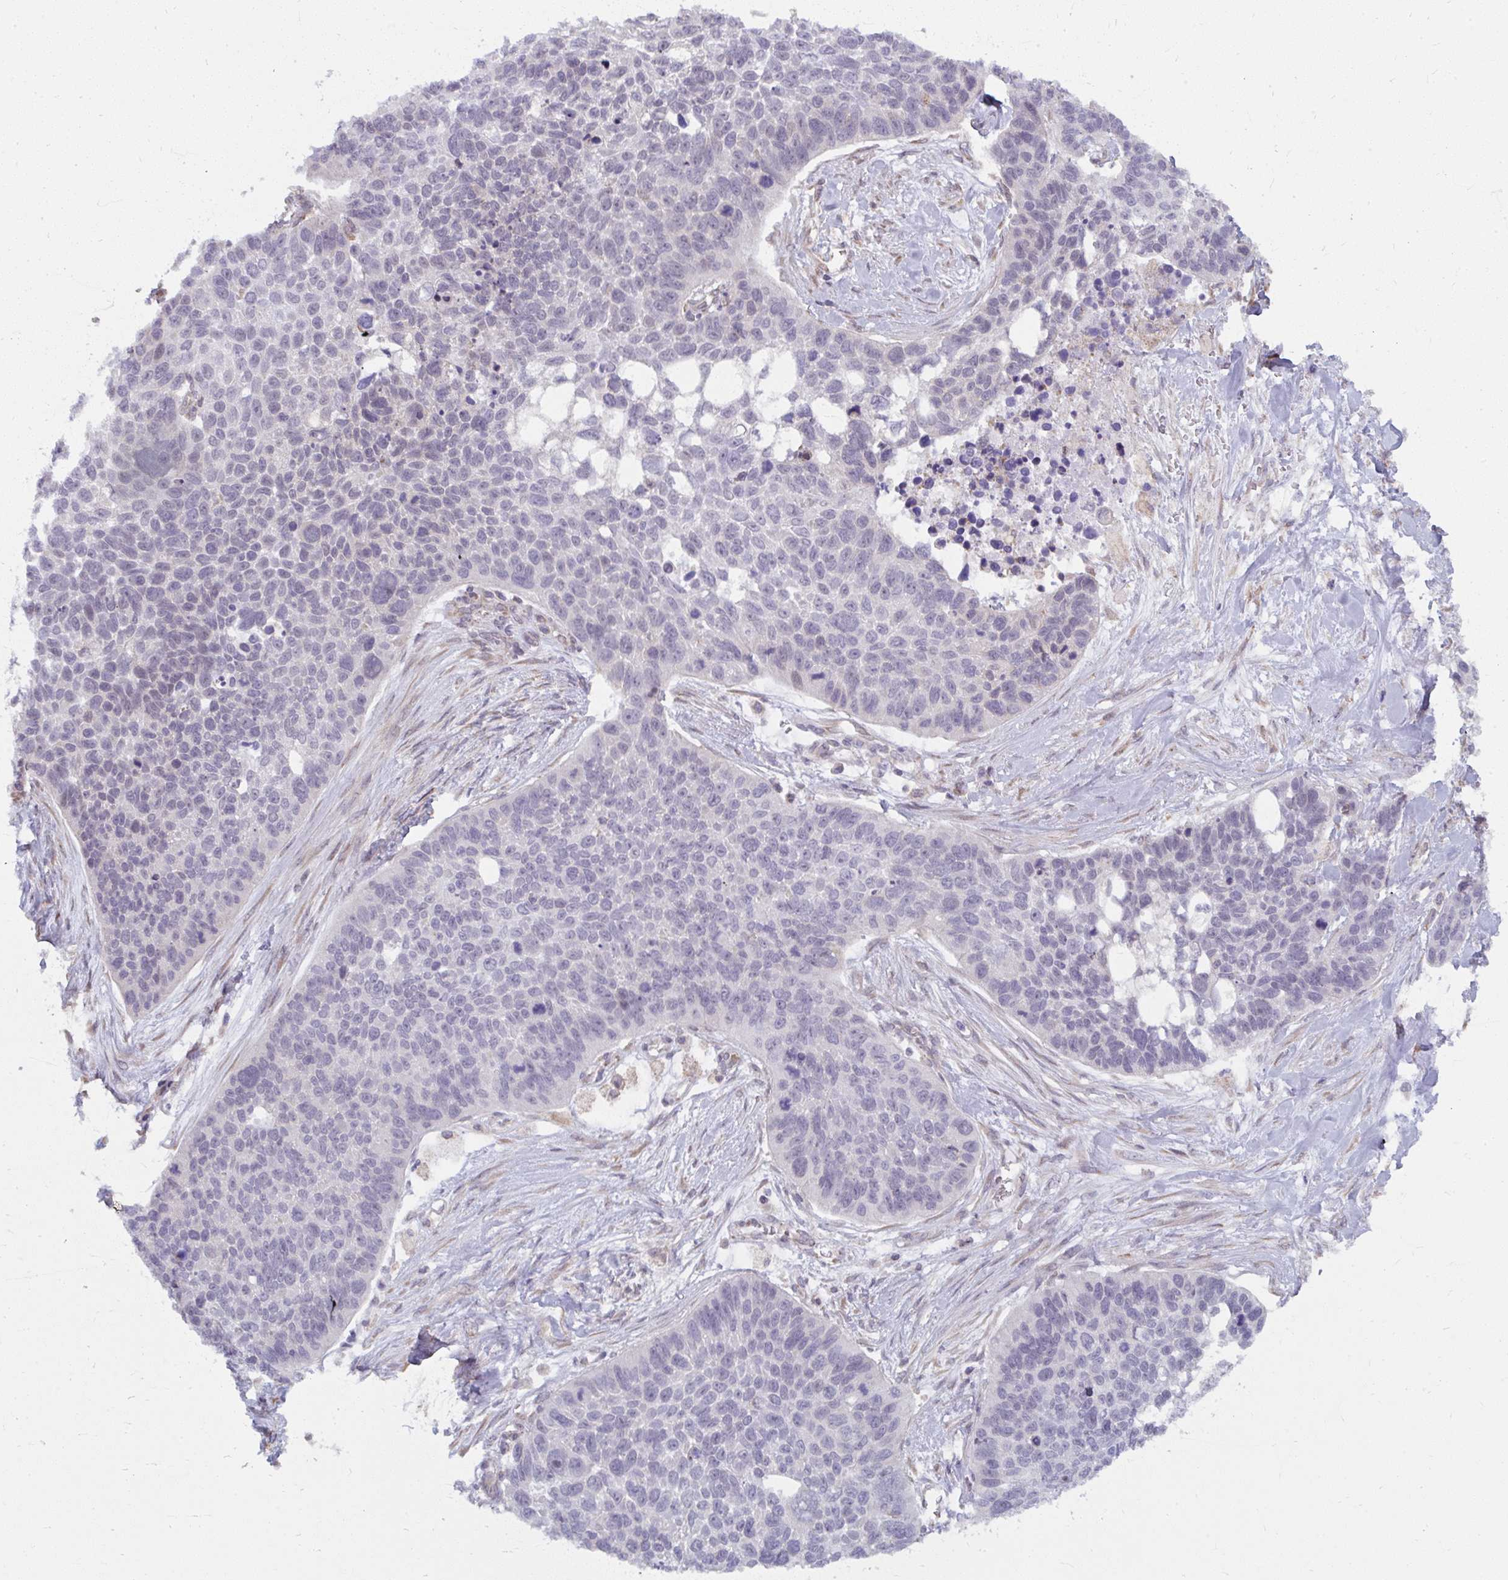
{"staining": {"intensity": "negative", "quantity": "none", "location": "none"}, "tissue": "lung cancer", "cell_type": "Tumor cells", "image_type": "cancer", "snomed": [{"axis": "morphology", "description": "Squamous cell carcinoma, NOS"}, {"axis": "topography", "description": "Lung"}], "caption": "Immunohistochemical staining of human lung squamous cell carcinoma demonstrates no significant expression in tumor cells.", "gene": "NMNAT1", "patient": {"sex": "male", "age": 62}}